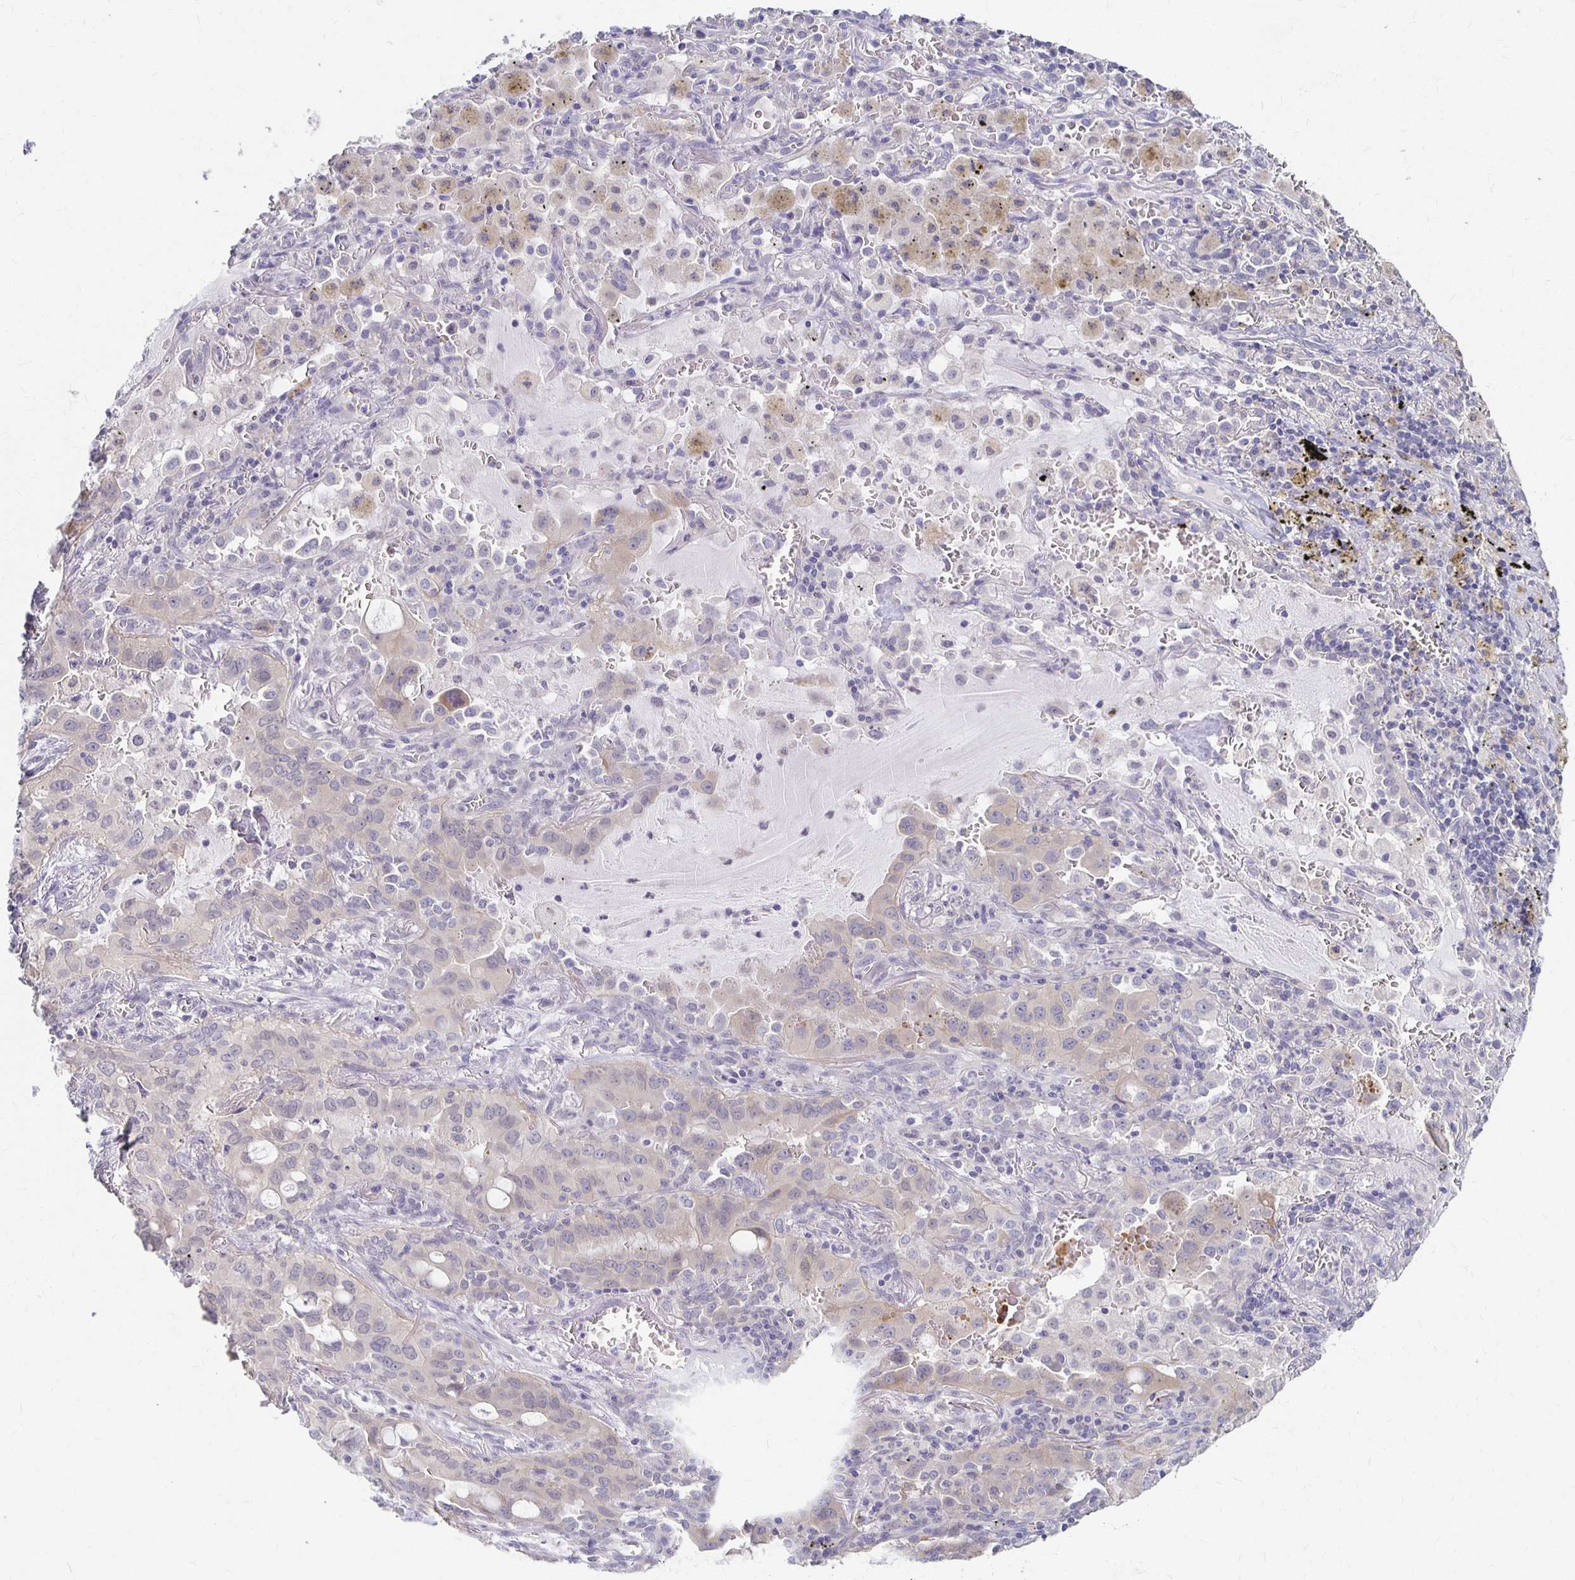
{"staining": {"intensity": "weak", "quantity": "25%-75%", "location": "cytoplasmic/membranous"}, "tissue": "lung cancer", "cell_type": "Tumor cells", "image_type": "cancer", "snomed": [{"axis": "morphology", "description": "Adenocarcinoma, NOS"}, {"axis": "topography", "description": "Lung"}], "caption": "Lung cancer (adenocarcinoma) tissue reveals weak cytoplasmic/membranous expression in approximately 25%-75% of tumor cells", "gene": "FKRP", "patient": {"sex": "male", "age": 65}}